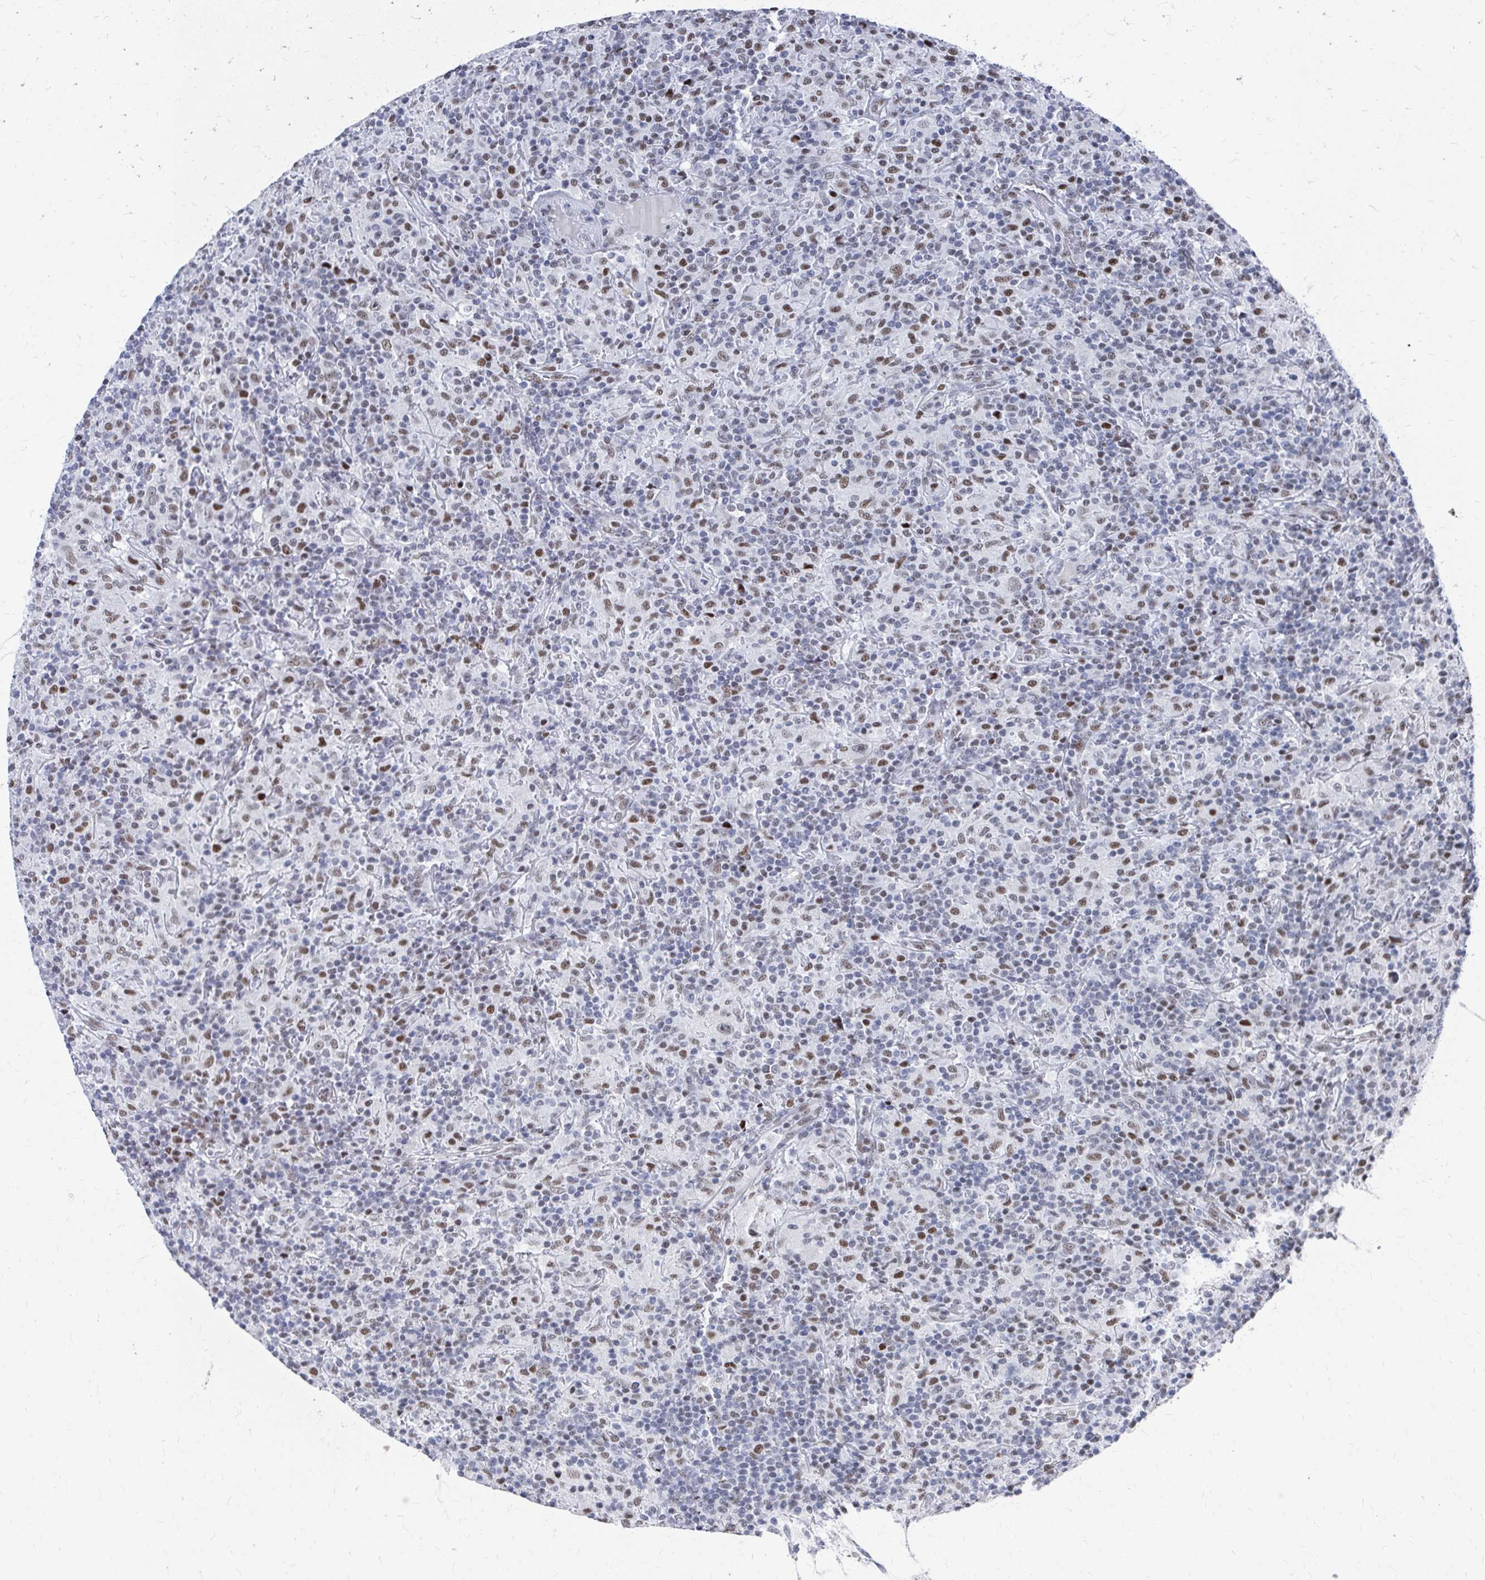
{"staining": {"intensity": "weak", "quantity": ">75%", "location": "nuclear"}, "tissue": "lymphoma", "cell_type": "Tumor cells", "image_type": "cancer", "snomed": [{"axis": "morphology", "description": "Hodgkin's disease, NOS"}, {"axis": "topography", "description": "Lymph node"}], "caption": "The micrograph shows immunohistochemical staining of Hodgkin's disease. There is weak nuclear staining is identified in about >75% of tumor cells.", "gene": "CDIN1", "patient": {"sex": "male", "age": 70}}